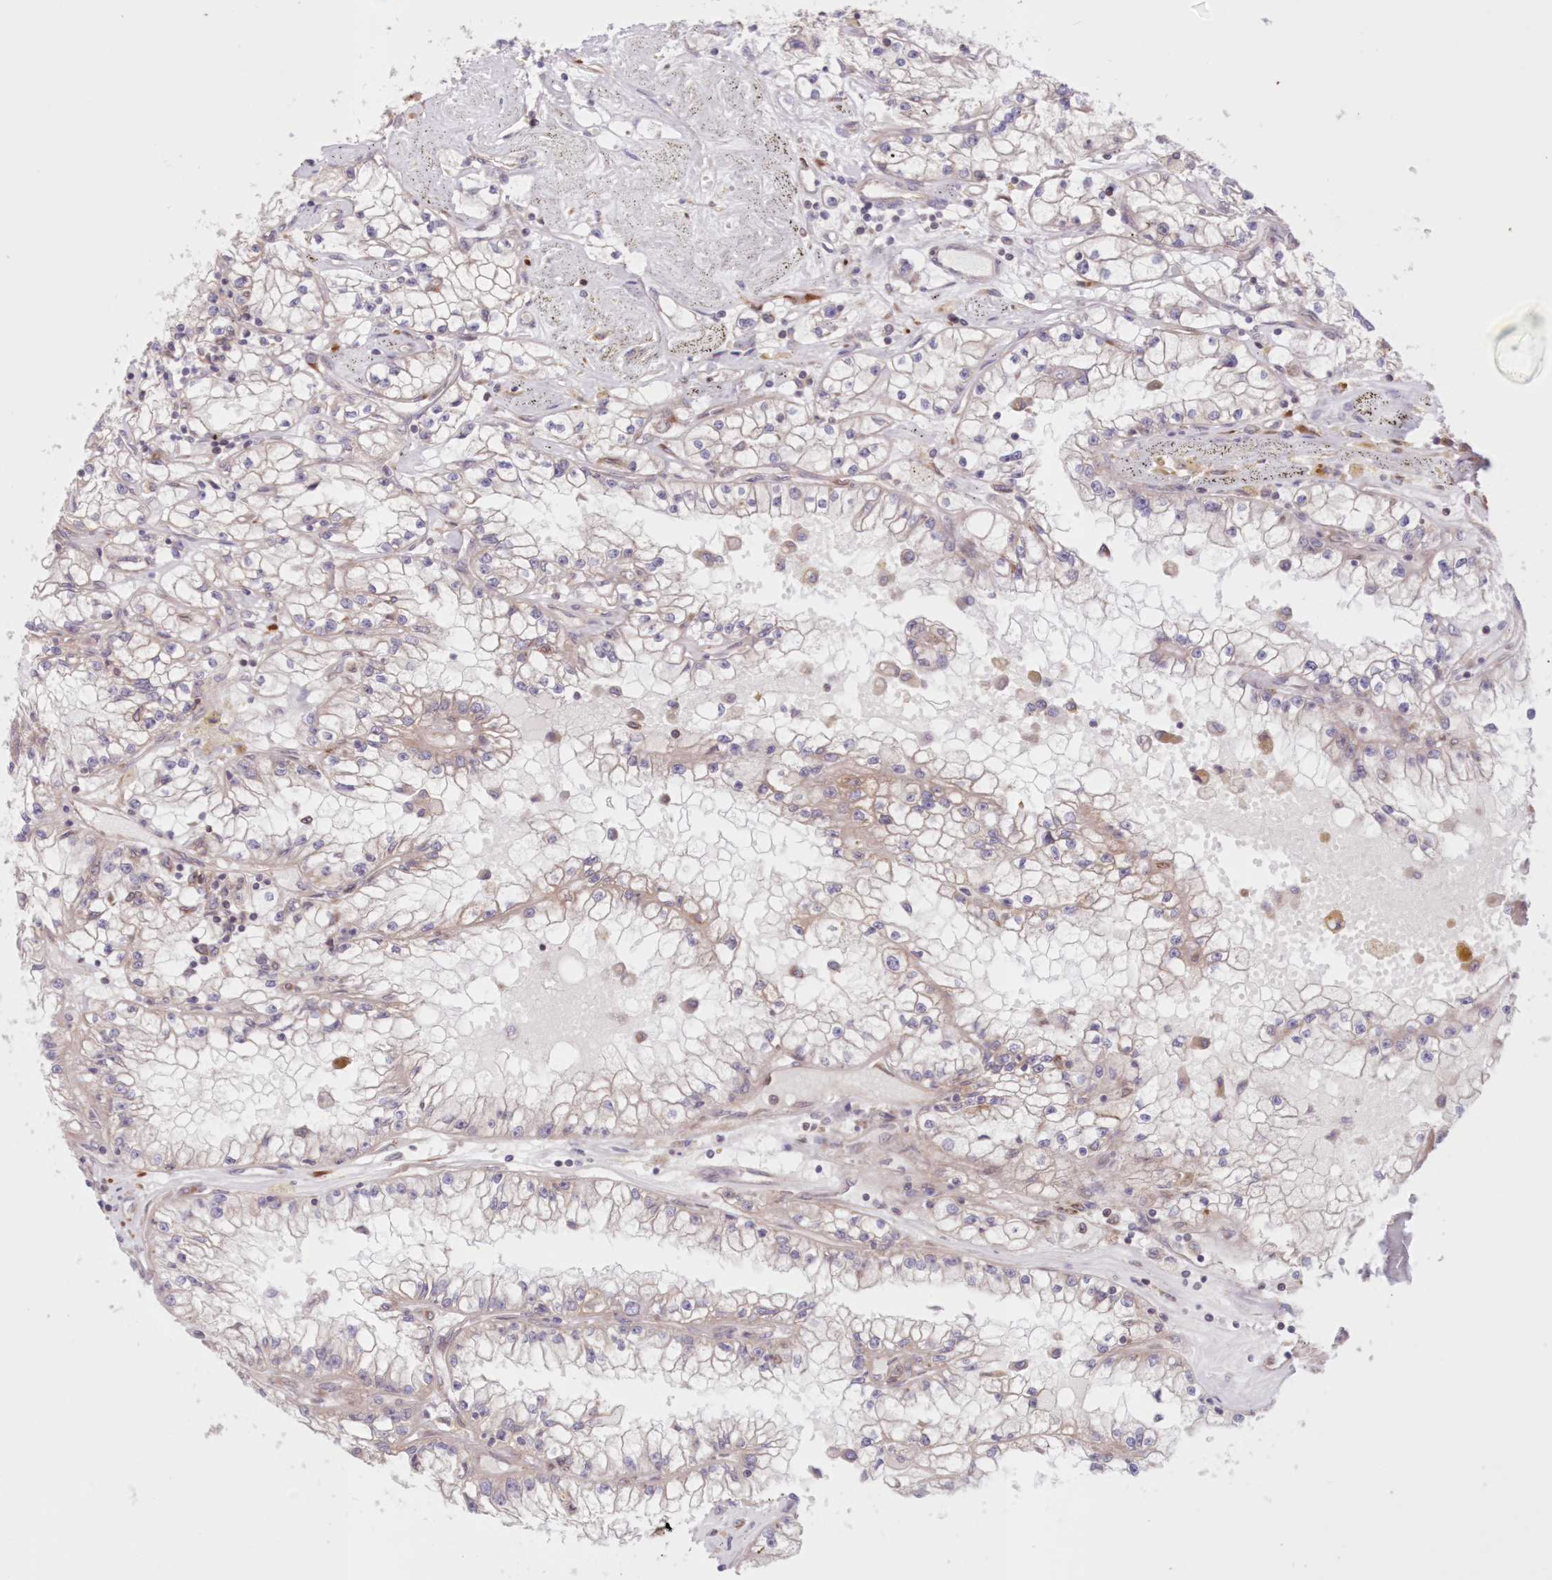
{"staining": {"intensity": "weak", "quantity": "<25%", "location": "cytoplasmic/membranous"}, "tissue": "renal cancer", "cell_type": "Tumor cells", "image_type": "cancer", "snomed": [{"axis": "morphology", "description": "Adenocarcinoma, NOS"}, {"axis": "topography", "description": "Kidney"}], "caption": "Immunohistochemical staining of renal adenocarcinoma reveals no significant staining in tumor cells.", "gene": "PCYOX1L", "patient": {"sex": "male", "age": 56}}